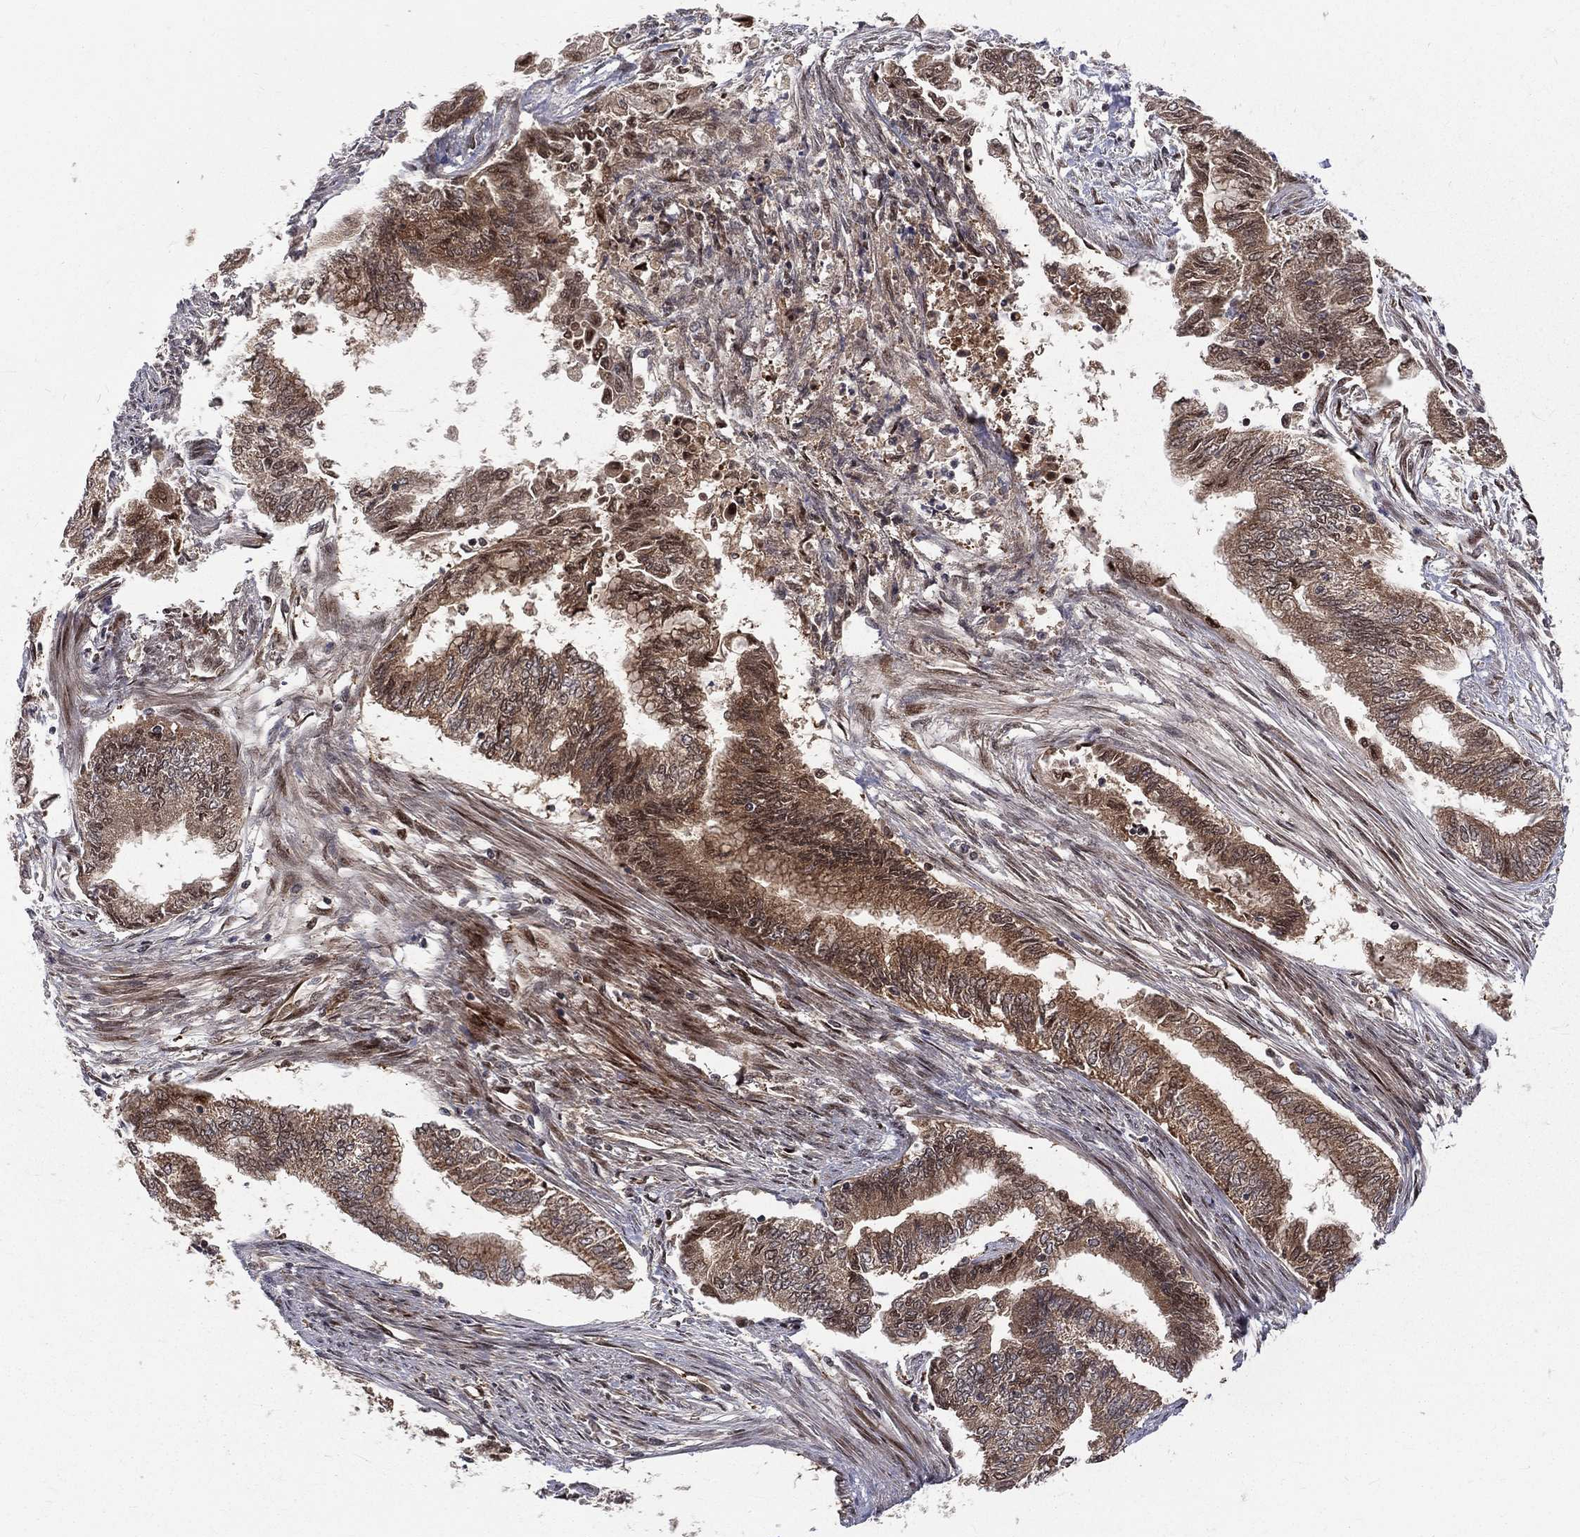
{"staining": {"intensity": "moderate", "quantity": ">75%", "location": "cytoplasmic/membranous"}, "tissue": "endometrial cancer", "cell_type": "Tumor cells", "image_type": "cancer", "snomed": [{"axis": "morphology", "description": "Adenocarcinoma, NOS"}, {"axis": "topography", "description": "Endometrium"}], "caption": "The immunohistochemical stain highlights moderate cytoplasmic/membranous expression in tumor cells of endometrial adenocarcinoma tissue.", "gene": "MDM2", "patient": {"sex": "female", "age": 65}}